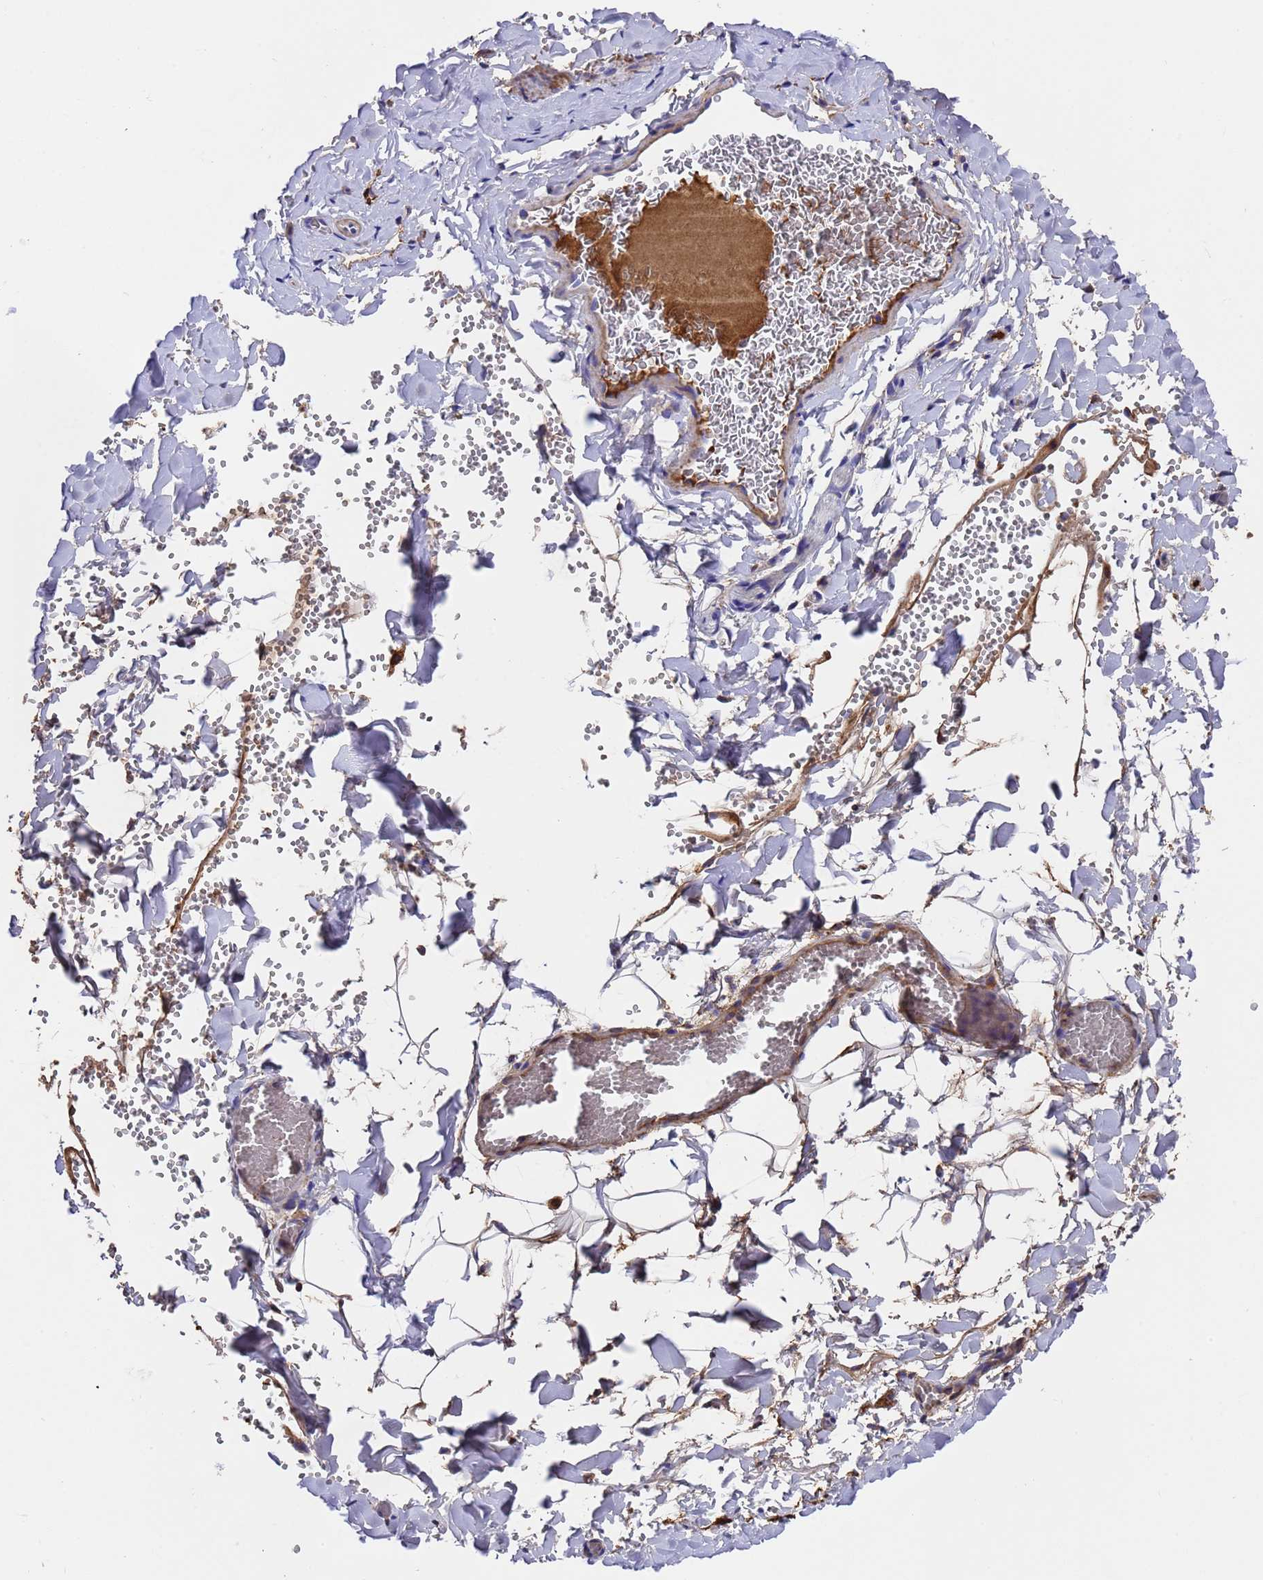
{"staining": {"intensity": "negative", "quantity": "none", "location": "none"}, "tissue": "adipose tissue", "cell_type": "Adipocytes", "image_type": "normal", "snomed": [{"axis": "morphology", "description": "Normal tissue, NOS"}, {"axis": "topography", "description": "Gallbladder"}, {"axis": "topography", "description": "Peripheral nerve tissue"}], "caption": "This is an immunohistochemistry image of unremarkable adipose tissue. There is no staining in adipocytes.", "gene": "ELP6", "patient": {"sex": "male", "age": 38}}